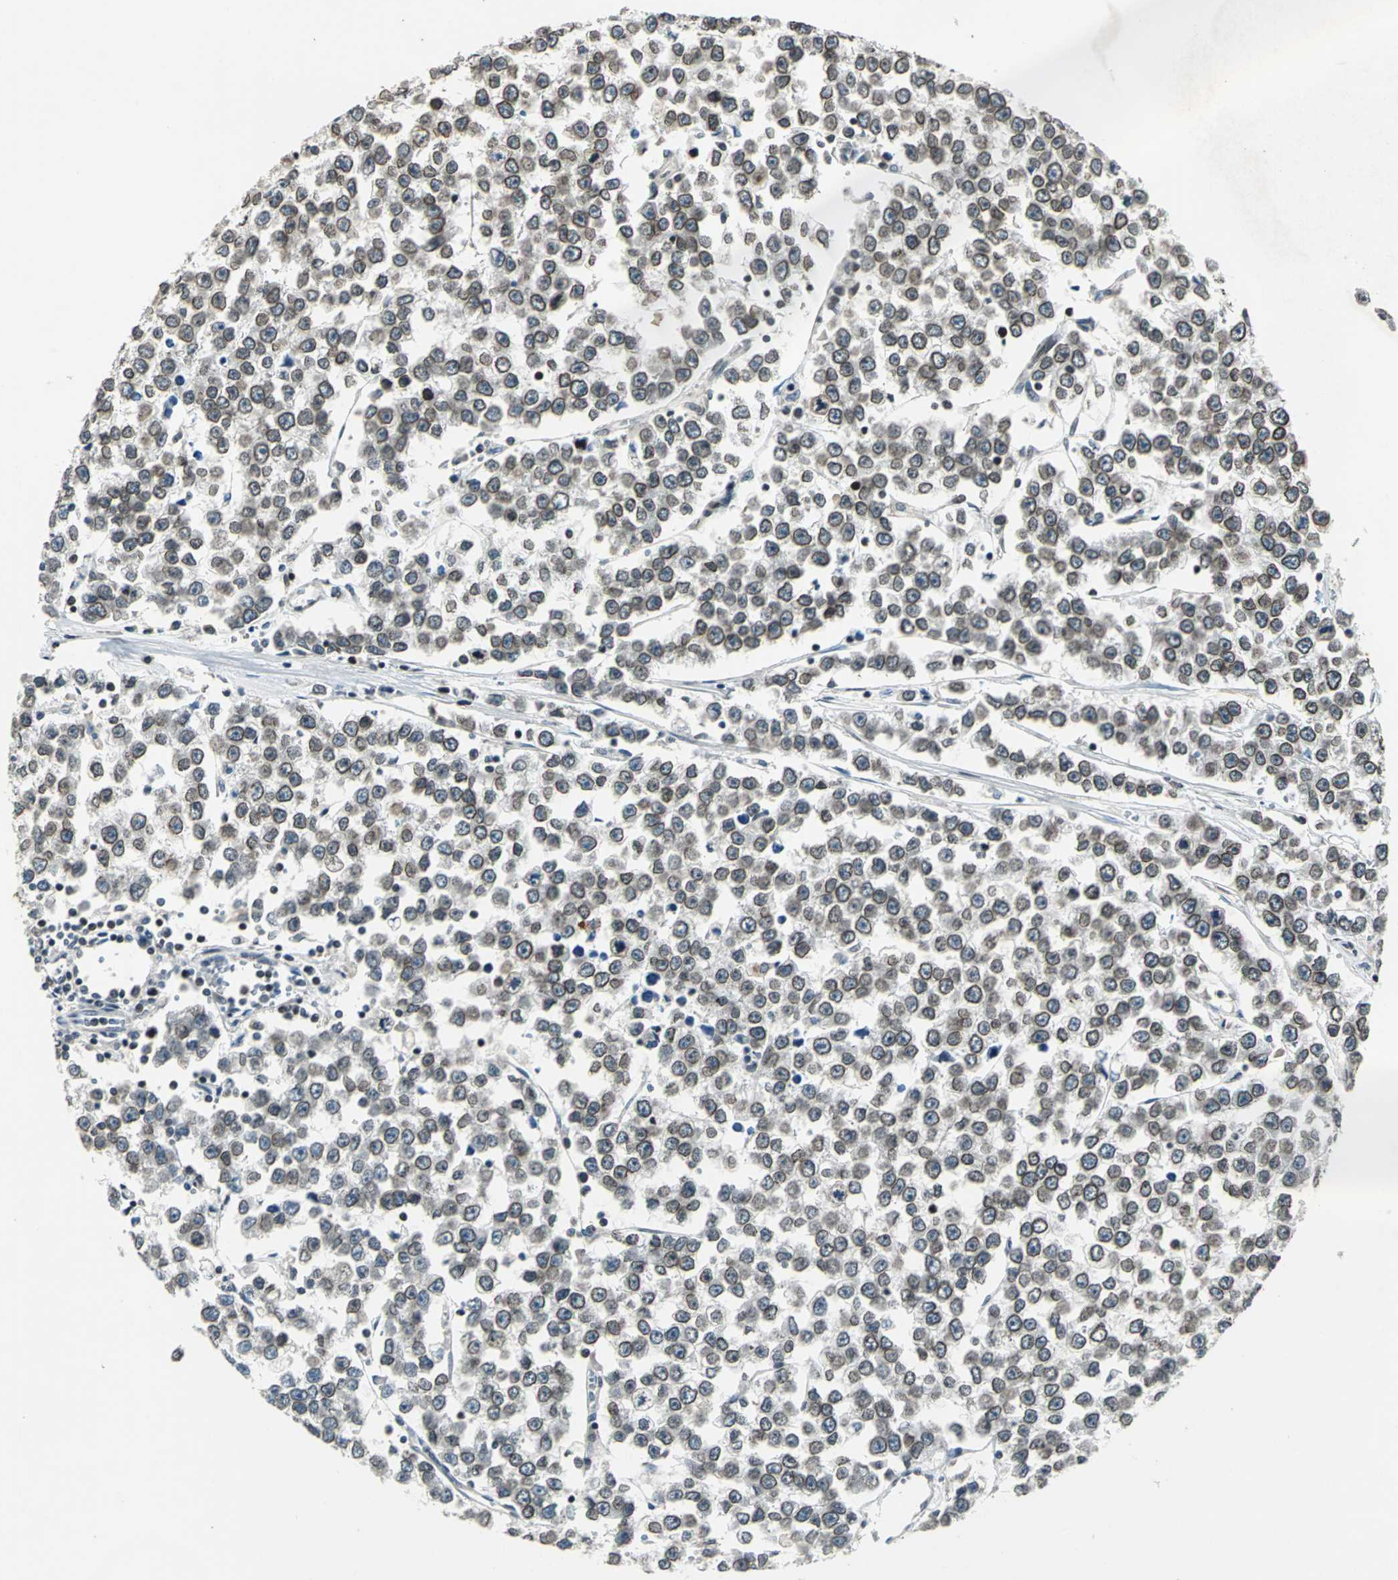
{"staining": {"intensity": "moderate", "quantity": ">75%", "location": "cytoplasmic/membranous,nuclear"}, "tissue": "testis cancer", "cell_type": "Tumor cells", "image_type": "cancer", "snomed": [{"axis": "morphology", "description": "Seminoma, NOS"}, {"axis": "morphology", "description": "Carcinoma, Embryonal, NOS"}, {"axis": "topography", "description": "Testis"}], "caption": "The immunohistochemical stain labels moderate cytoplasmic/membranous and nuclear expression in tumor cells of testis cancer tissue. Nuclei are stained in blue.", "gene": "BRIP1", "patient": {"sex": "male", "age": 52}}